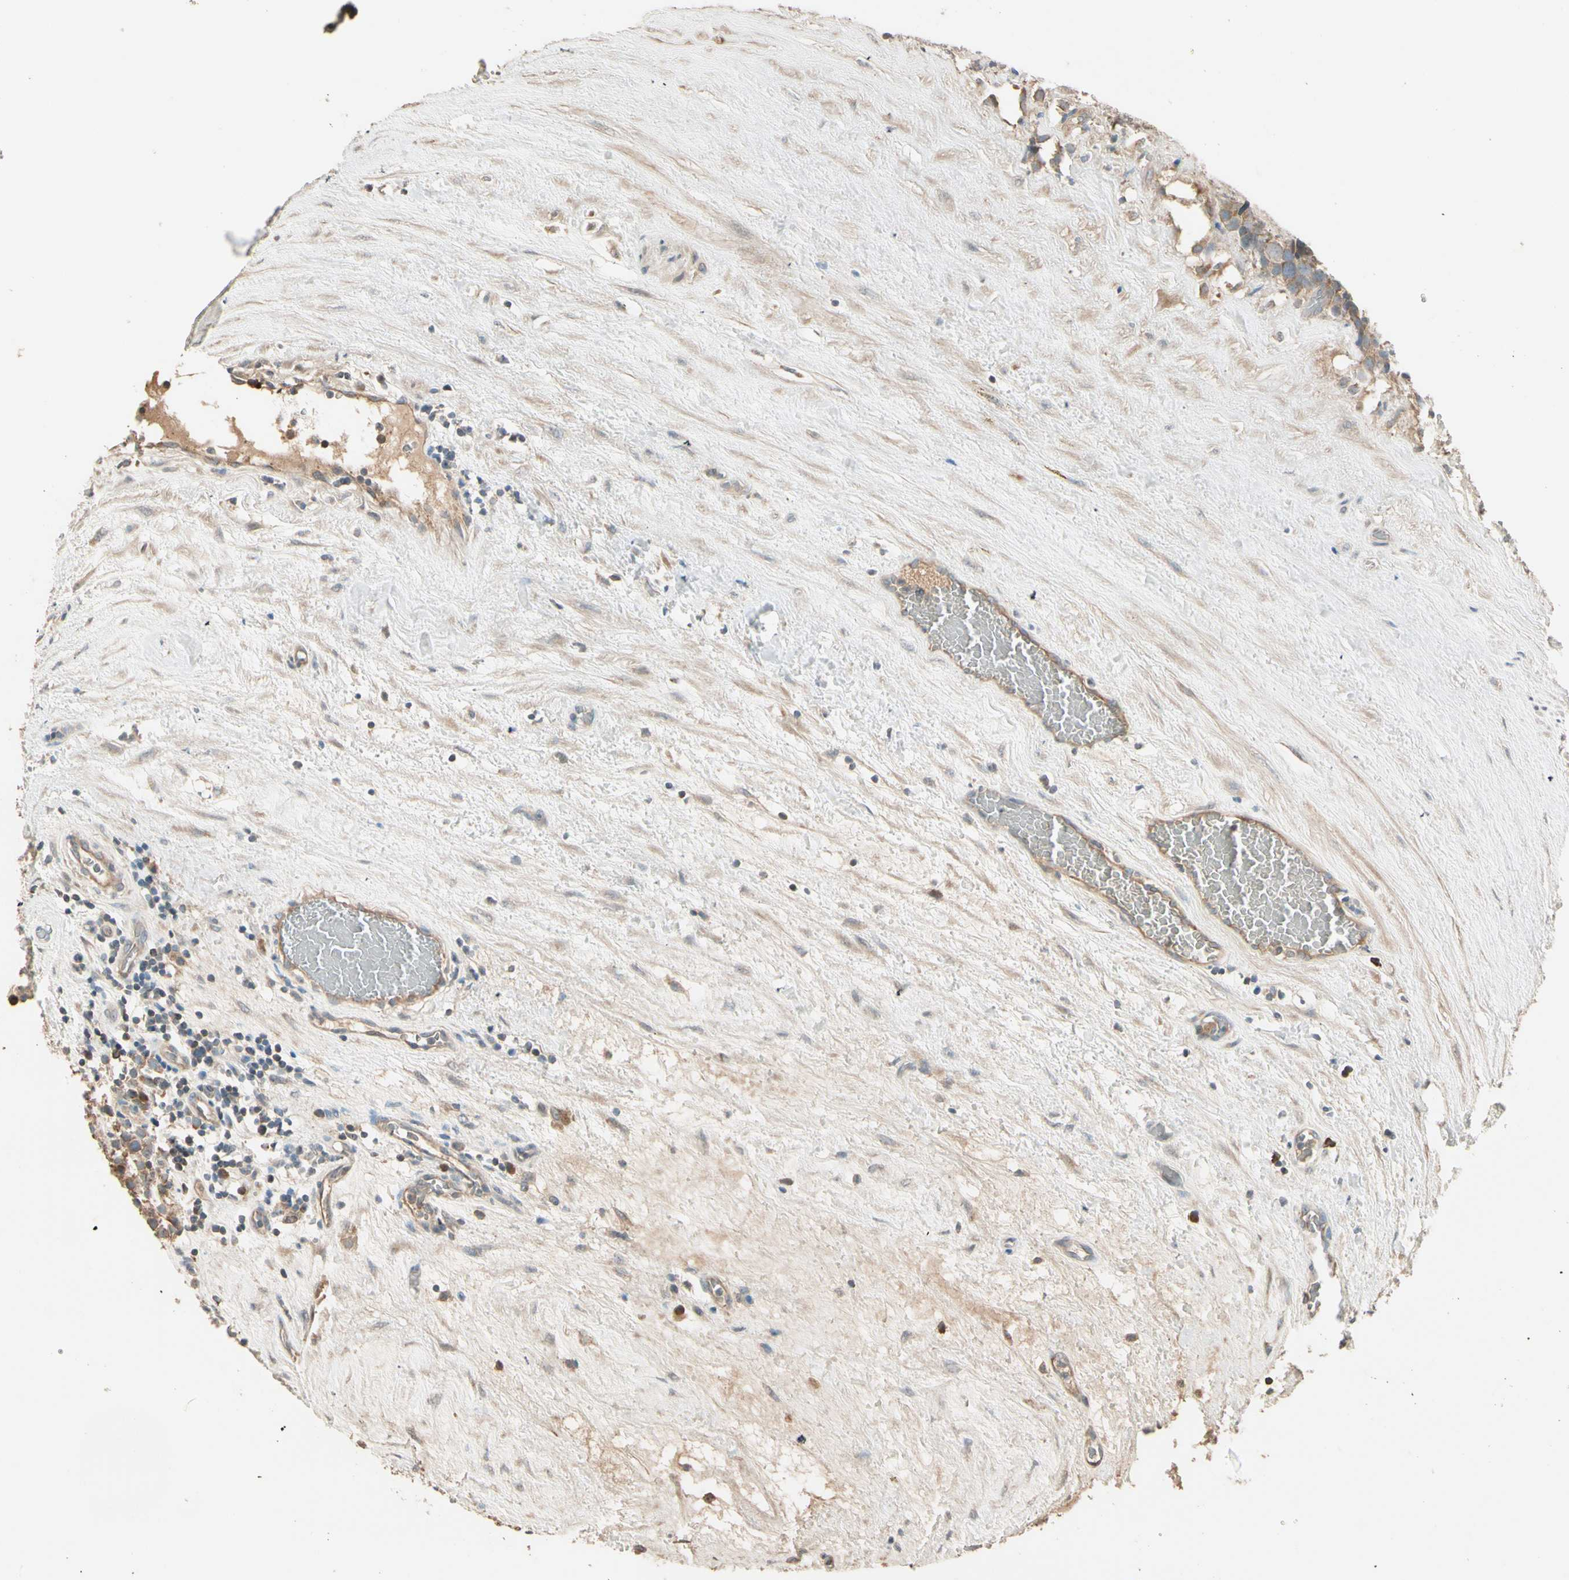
{"staining": {"intensity": "weak", "quantity": ">75%", "location": "cytoplasmic/membranous"}, "tissue": "testis cancer", "cell_type": "Tumor cells", "image_type": "cancer", "snomed": [{"axis": "morphology", "description": "Seminoma, NOS"}, {"axis": "topography", "description": "Testis"}], "caption": "This micrograph exhibits testis cancer (seminoma) stained with immunohistochemistry (IHC) to label a protein in brown. The cytoplasmic/membranous of tumor cells show weak positivity for the protein. Nuclei are counter-stained blue.", "gene": "TNFRSF21", "patient": {"sex": "male", "age": 71}}